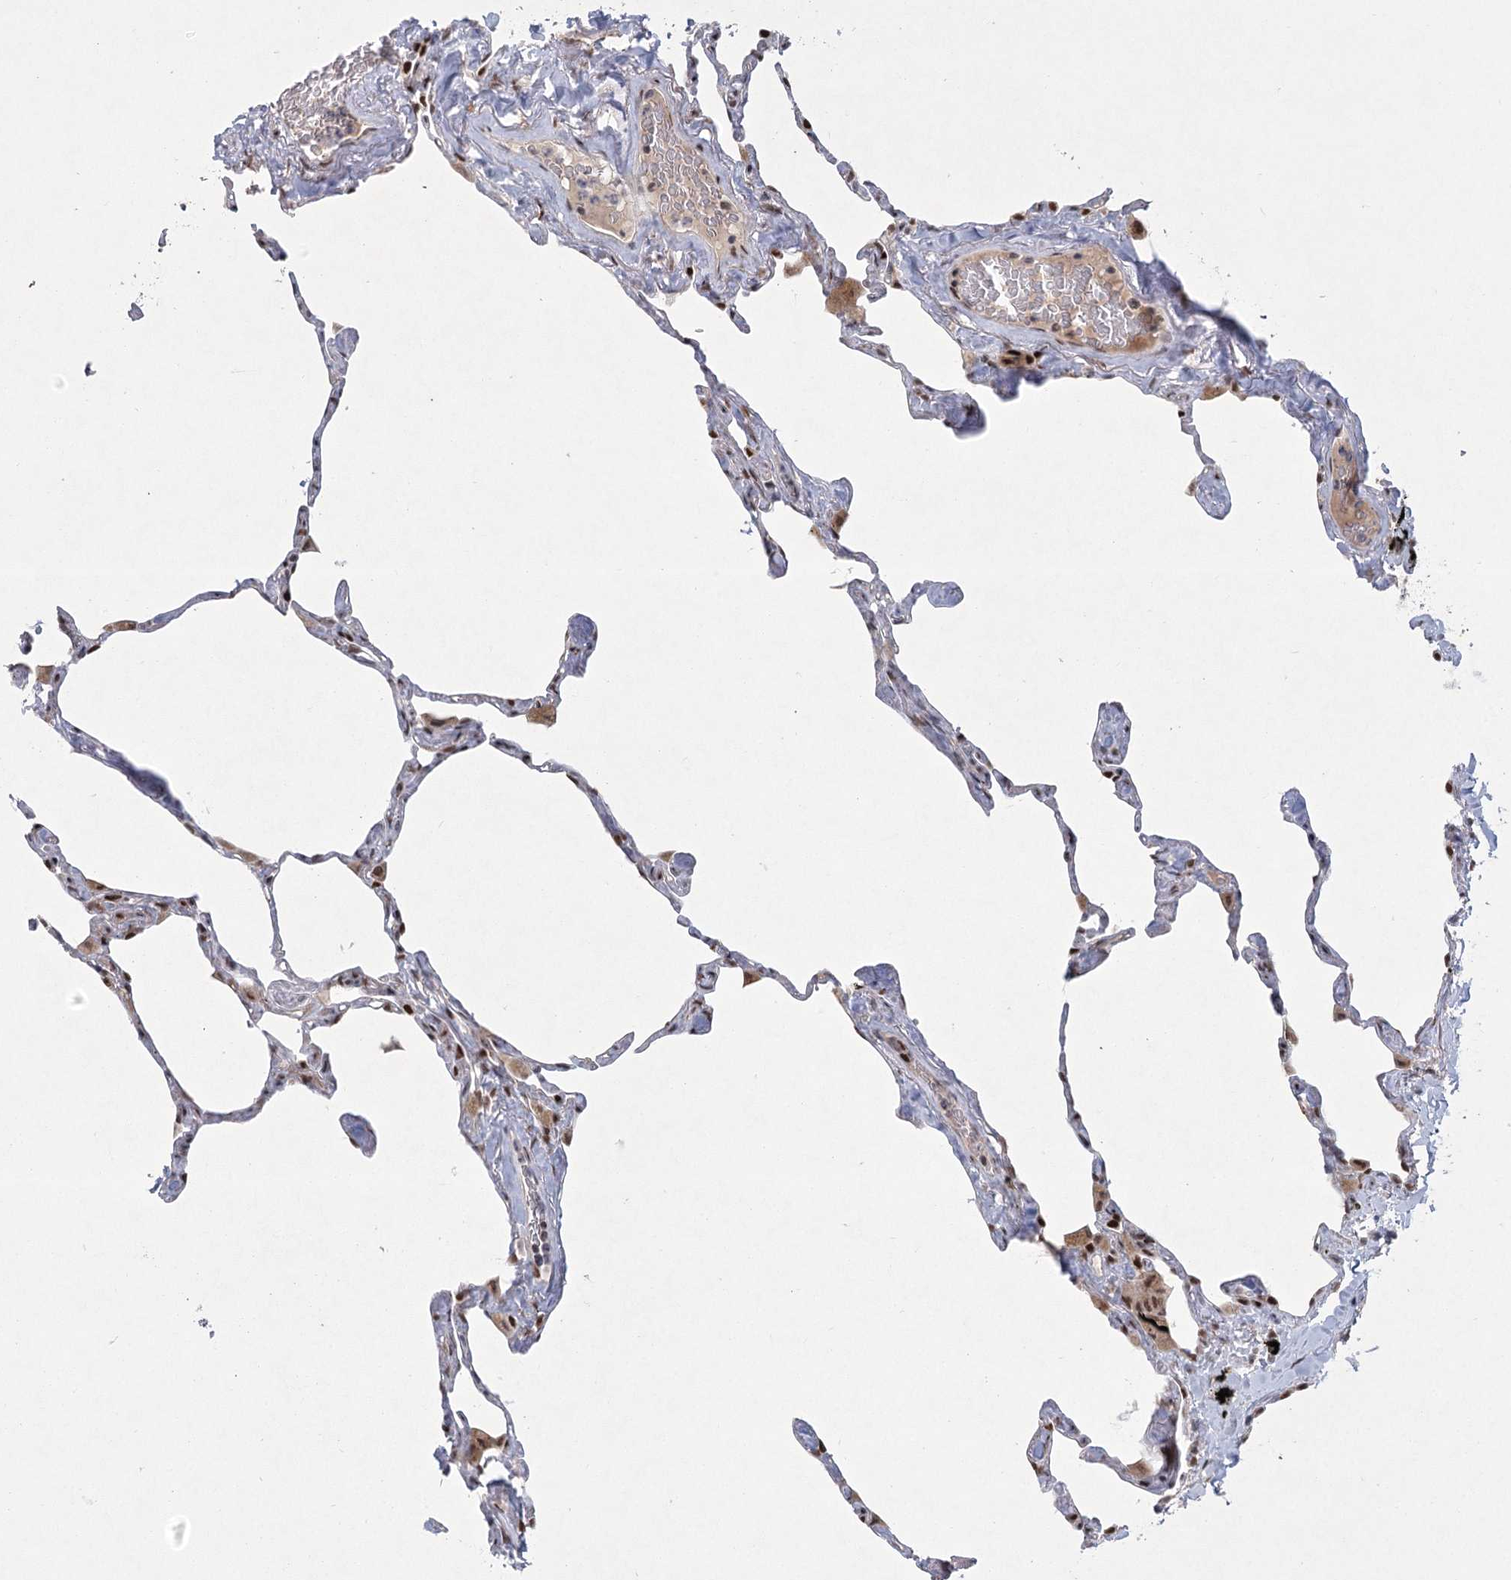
{"staining": {"intensity": "weak", "quantity": "25%-75%", "location": "cytoplasmic/membranous,nuclear"}, "tissue": "lung", "cell_type": "Alveolar cells", "image_type": "normal", "snomed": [{"axis": "morphology", "description": "Normal tissue, NOS"}, {"axis": "topography", "description": "Lung"}], "caption": "Alveolar cells display low levels of weak cytoplasmic/membranous,nuclear expression in approximately 25%-75% of cells in benign lung.", "gene": "CIB4", "patient": {"sex": "male", "age": 65}}